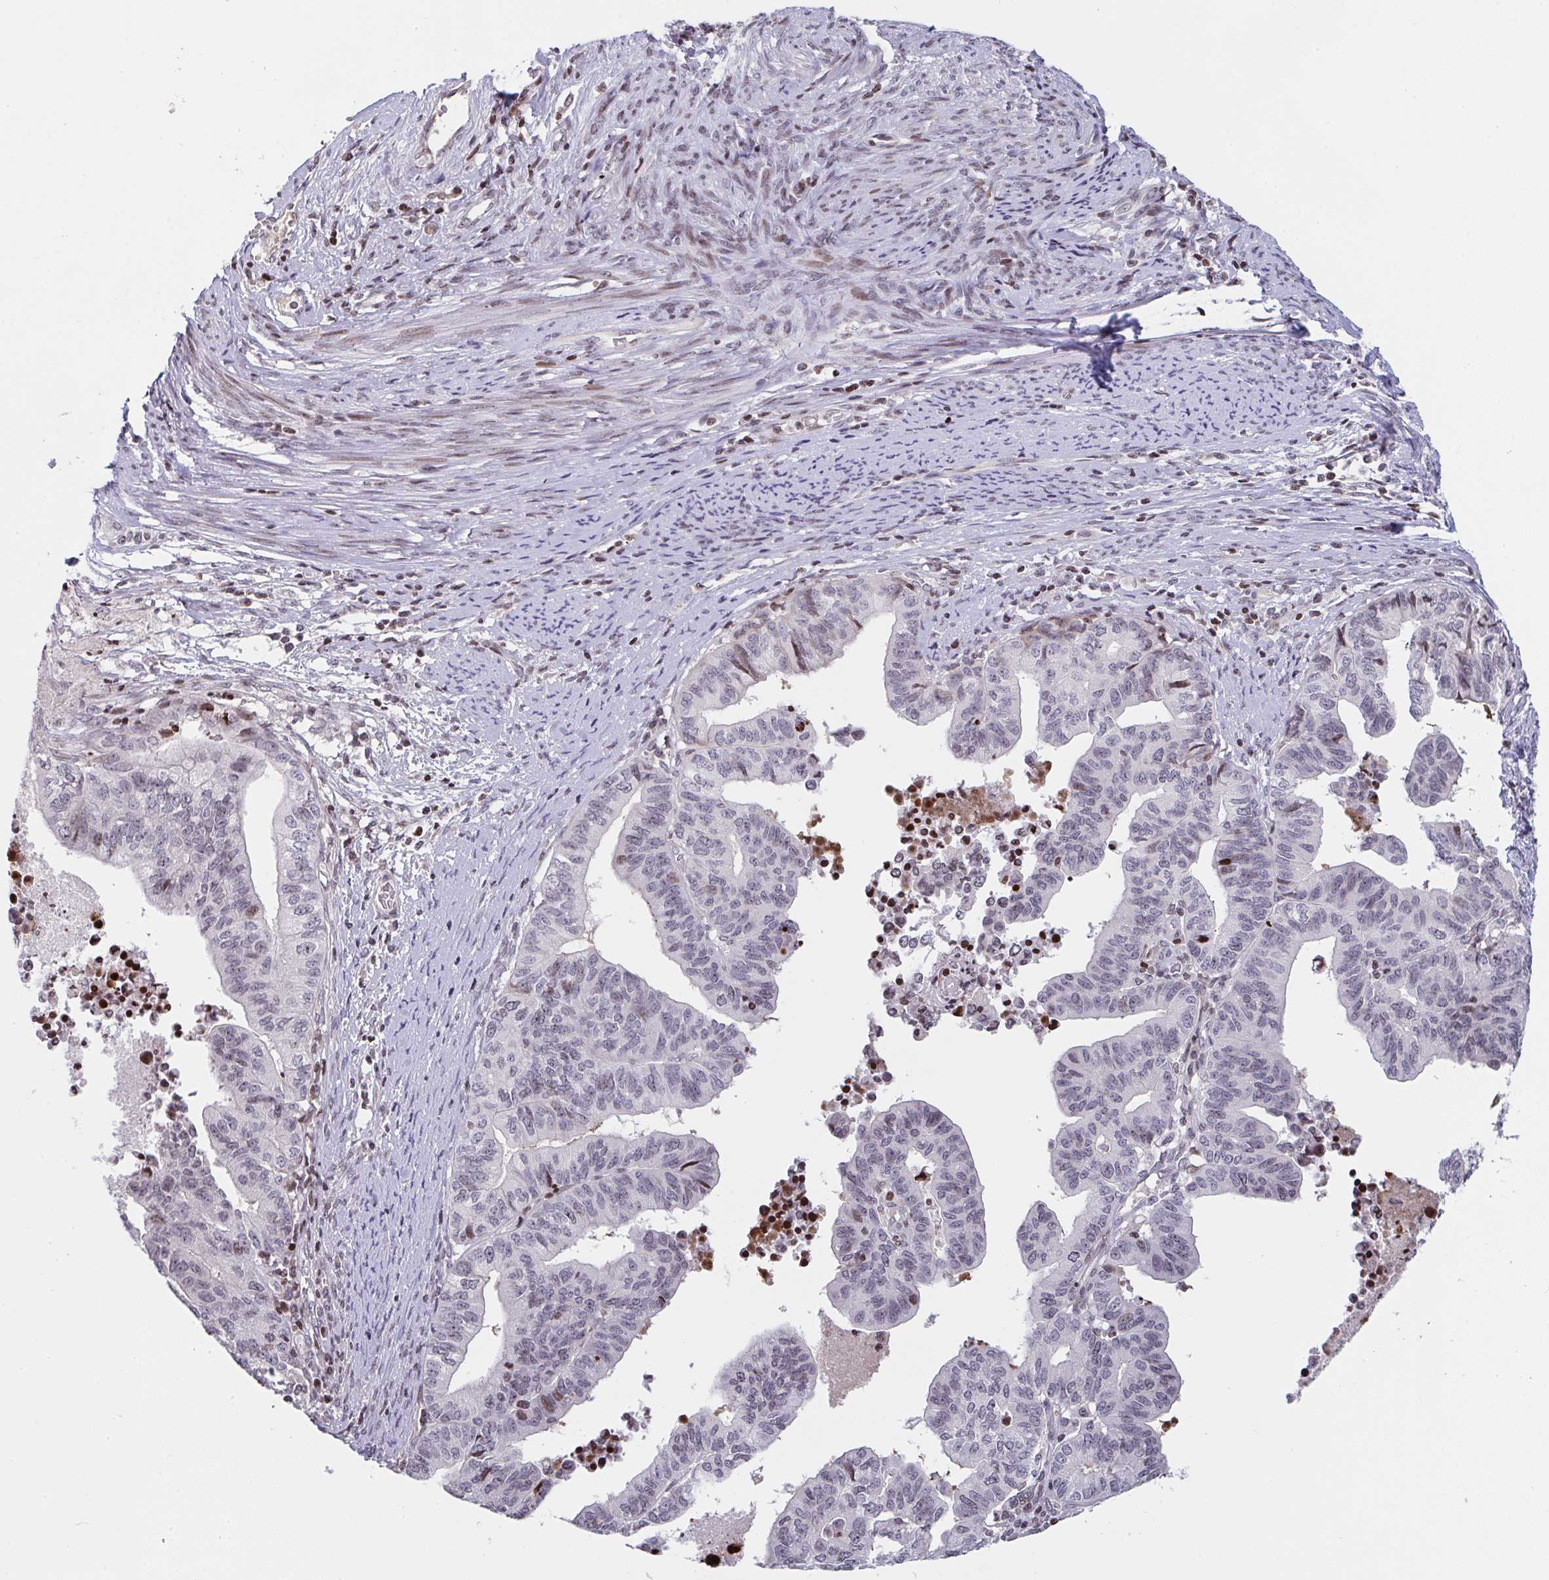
{"staining": {"intensity": "negative", "quantity": "none", "location": "none"}, "tissue": "endometrial cancer", "cell_type": "Tumor cells", "image_type": "cancer", "snomed": [{"axis": "morphology", "description": "Adenocarcinoma, NOS"}, {"axis": "topography", "description": "Endometrium"}], "caption": "Endometrial cancer (adenocarcinoma) stained for a protein using IHC reveals no positivity tumor cells.", "gene": "PCDHB8", "patient": {"sex": "female", "age": 65}}